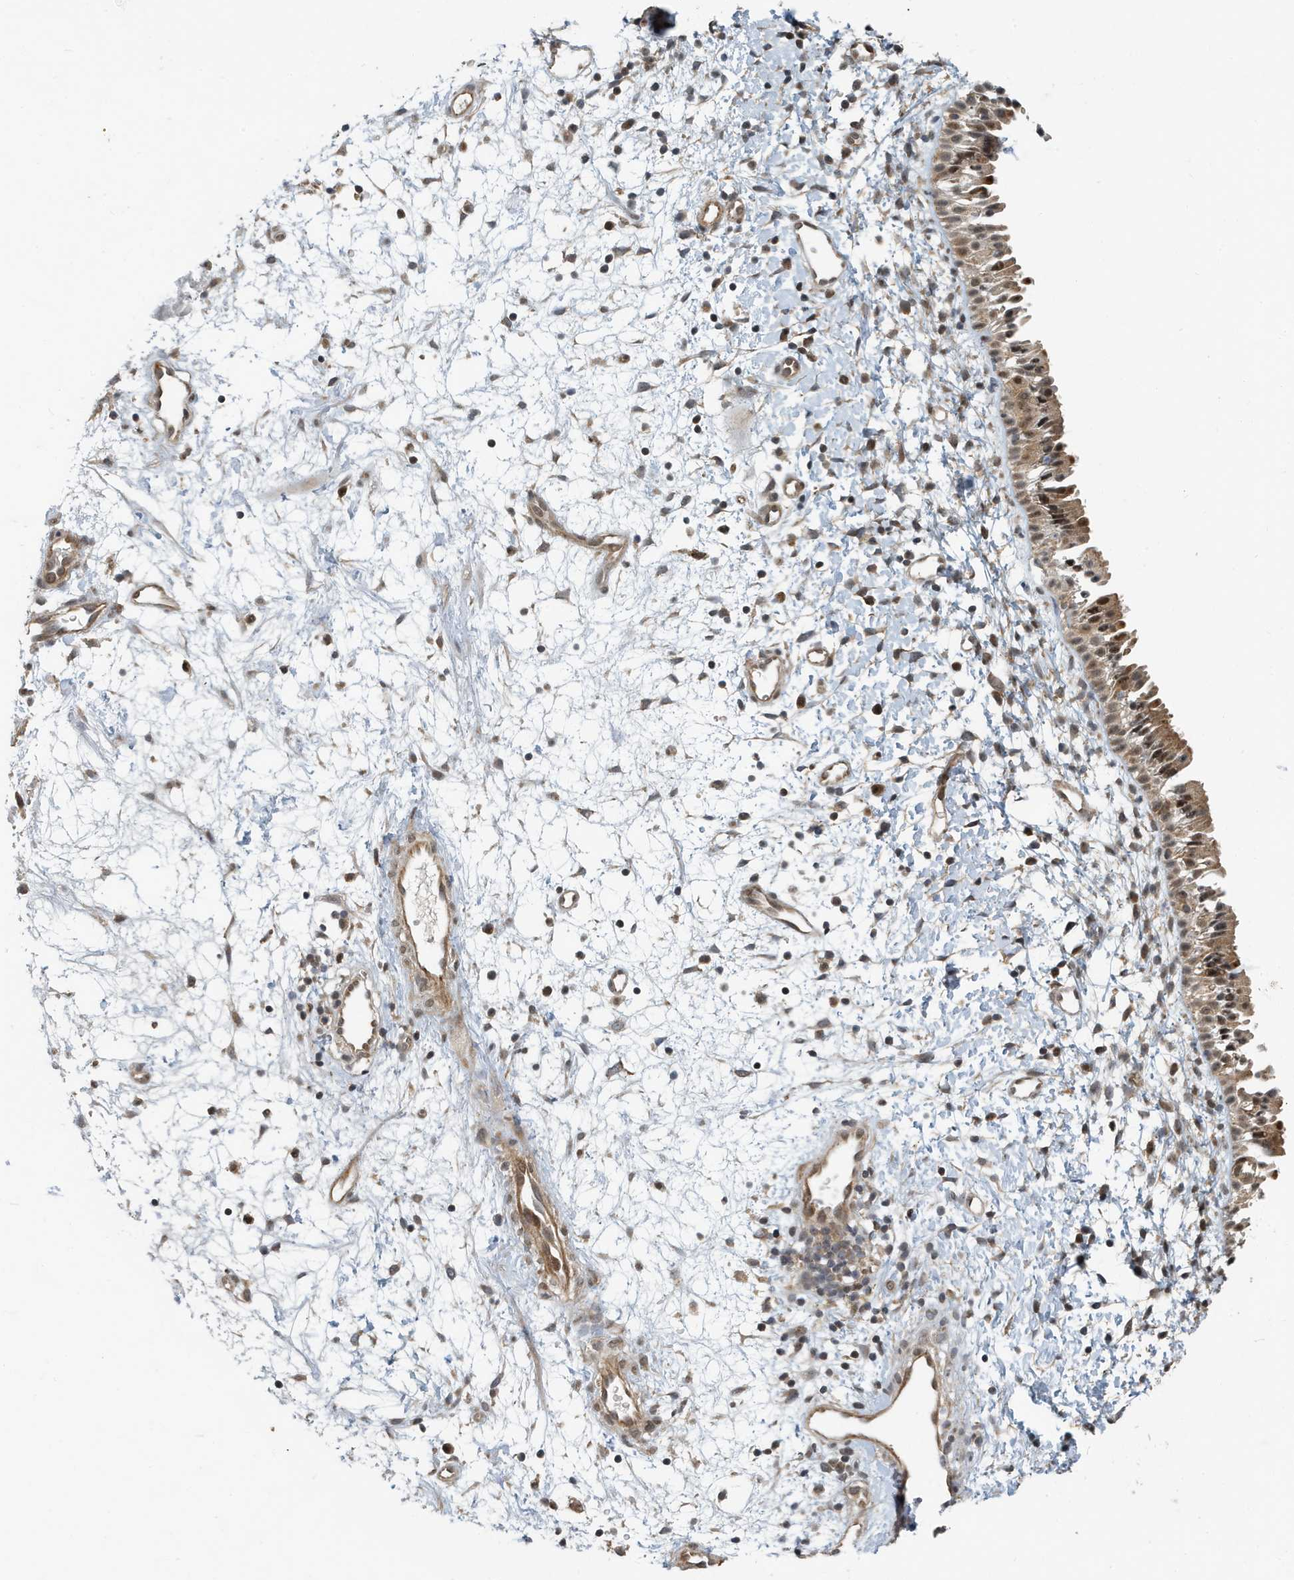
{"staining": {"intensity": "moderate", "quantity": ">75%", "location": "cytoplasmic/membranous,nuclear"}, "tissue": "nasopharynx", "cell_type": "Respiratory epithelial cells", "image_type": "normal", "snomed": [{"axis": "morphology", "description": "Normal tissue, NOS"}, {"axis": "topography", "description": "Nasopharynx"}], "caption": "Moderate cytoplasmic/membranous,nuclear protein expression is appreciated in approximately >75% of respiratory epithelial cells in nasopharynx. (DAB (3,3'-diaminobenzidine) = brown stain, brightfield microscopy at high magnification).", "gene": "KIF15", "patient": {"sex": "male", "age": 22}}